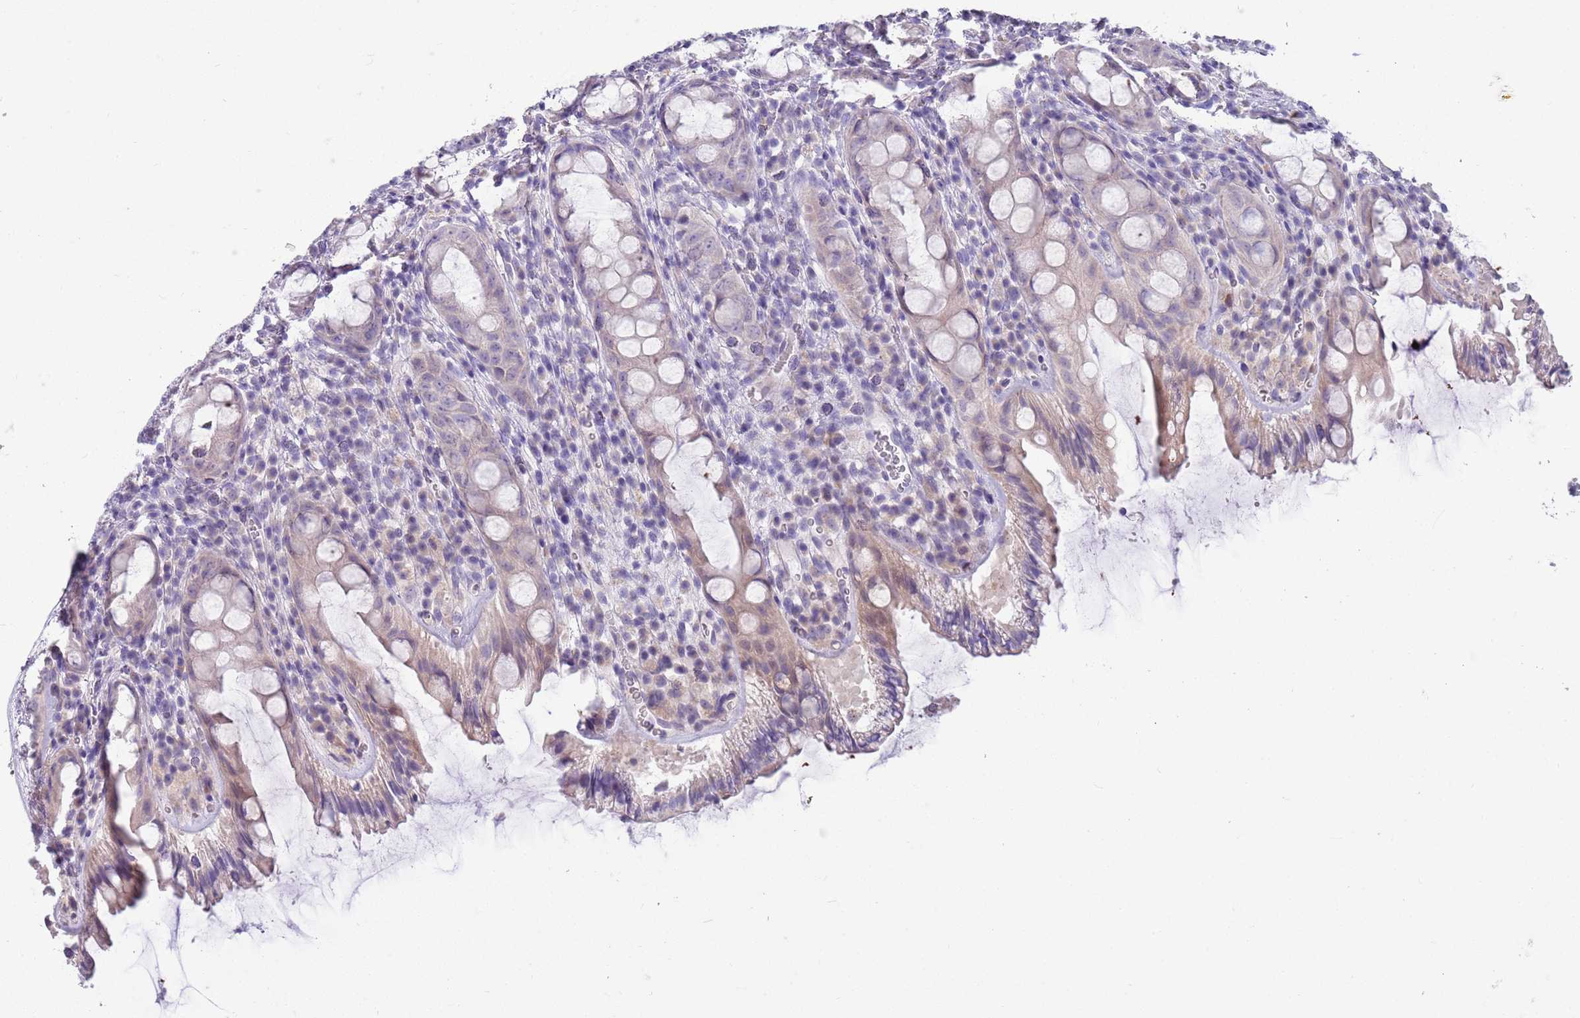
{"staining": {"intensity": "weak", "quantity": "<25%", "location": "cytoplasmic/membranous"}, "tissue": "rectum", "cell_type": "Glandular cells", "image_type": "normal", "snomed": [{"axis": "morphology", "description": "Normal tissue, NOS"}, {"axis": "topography", "description": "Rectum"}], "caption": "IHC photomicrograph of benign rectum: human rectum stained with DAB demonstrates no significant protein staining in glandular cells. The staining is performed using DAB brown chromogen with nuclei counter-stained in using hematoxylin.", "gene": "BRMS1L", "patient": {"sex": "female", "age": 57}}